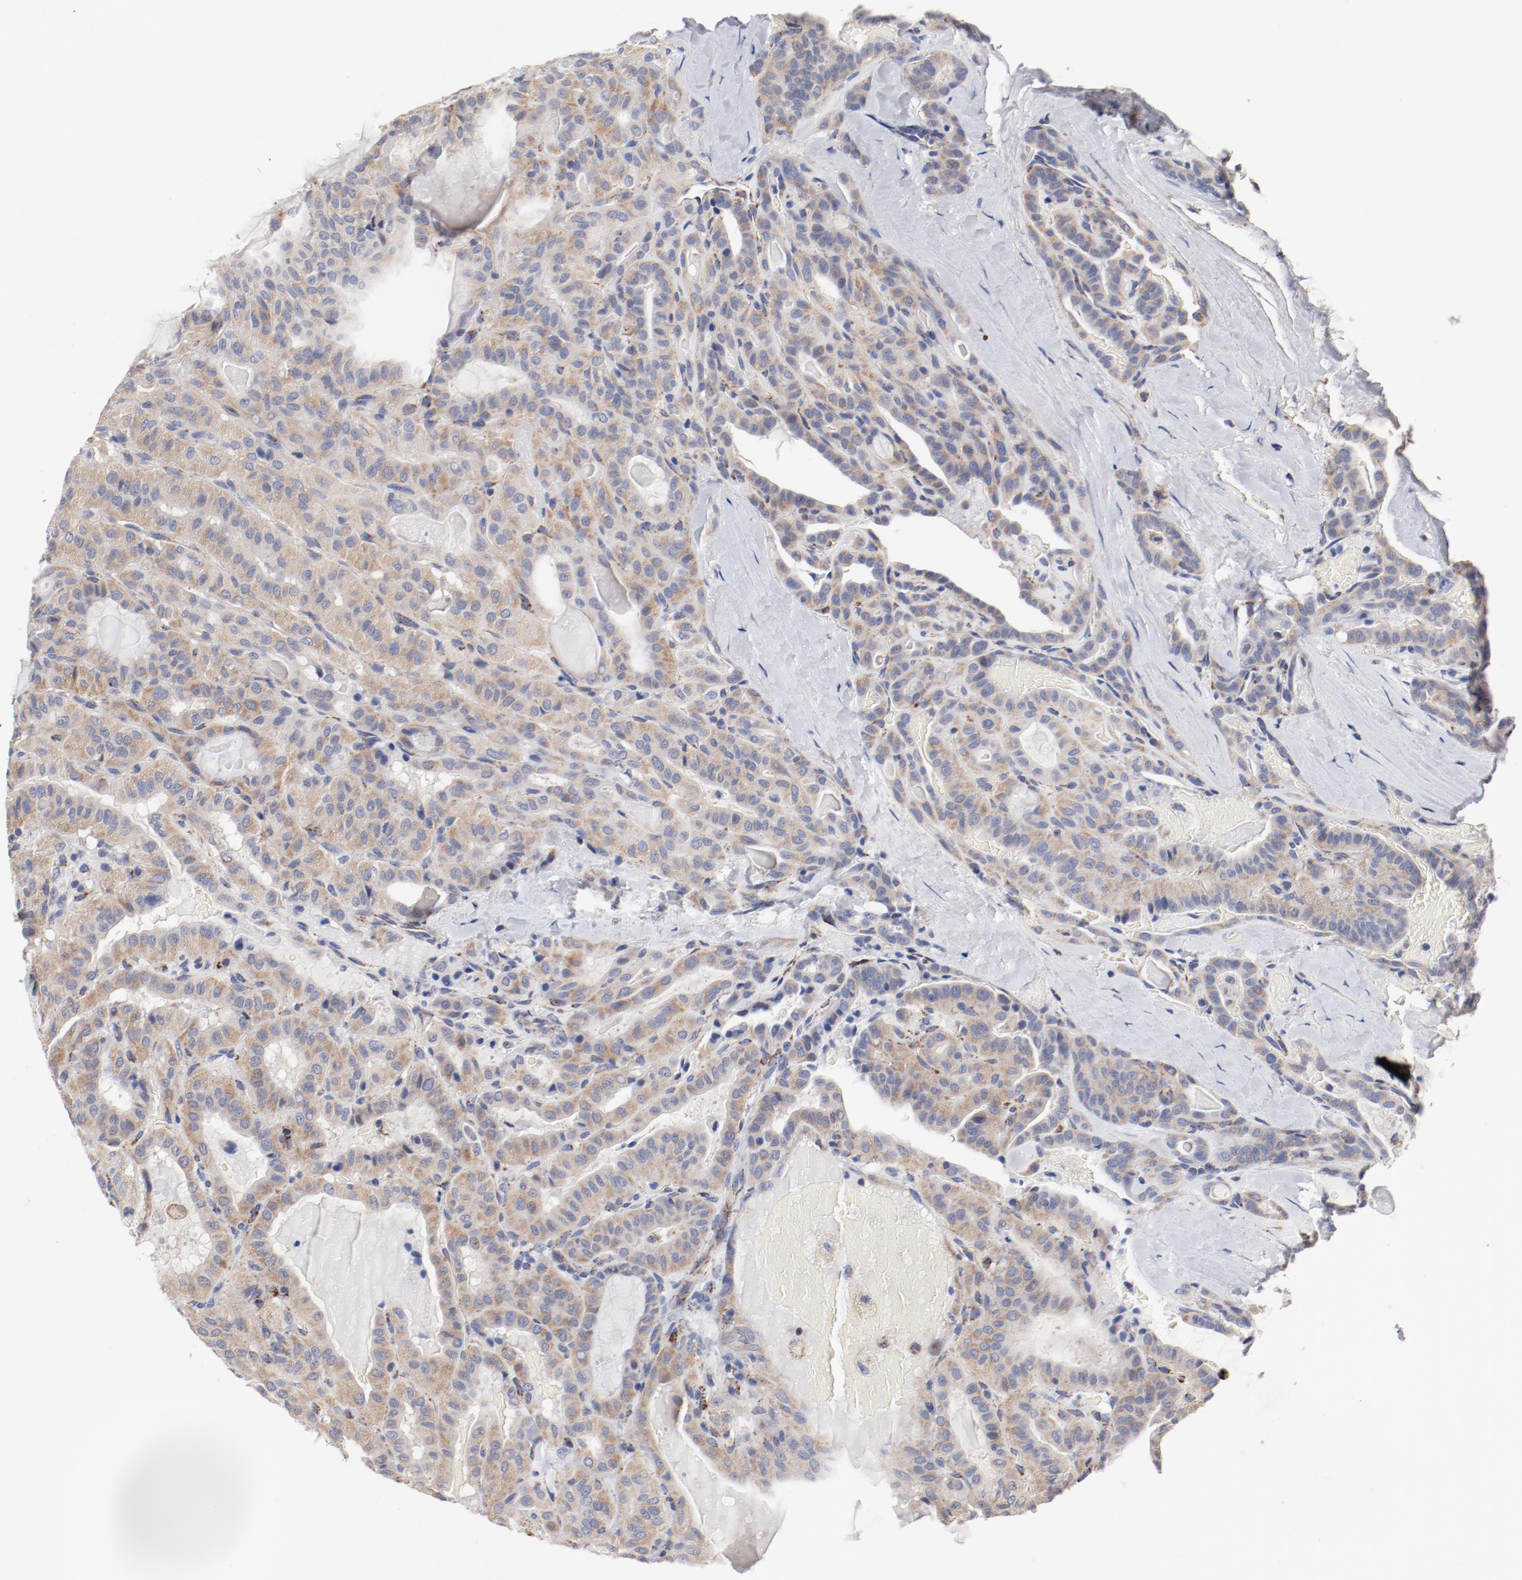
{"staining": {"intensity": "moderate", "quantity": ">75%", "location": "cytoplasmic/membranous"}, "tissue": "thyroid cancer", "cell_type": "Tumor cells", "image_type": "cancer", "snomed": [{"axis": "morphology", "description": "Papillary adenocarcinoma, NOS"}, {"axis": "topography", "description": "Thyroid gland"}], "caption": "Immunohistochemistry histopathology image of neoplastic tissue: human thyroid papillary adenocarcinoma stained using IHC shows medium levels of moderate protein expression localized specifically in the cytoplasmic/membranous of tumor cells, appearing as a cytoplasmic/membranous brown color.", "gene": "NDUFV2", "patient": {"sex": "male", "age": 77}}